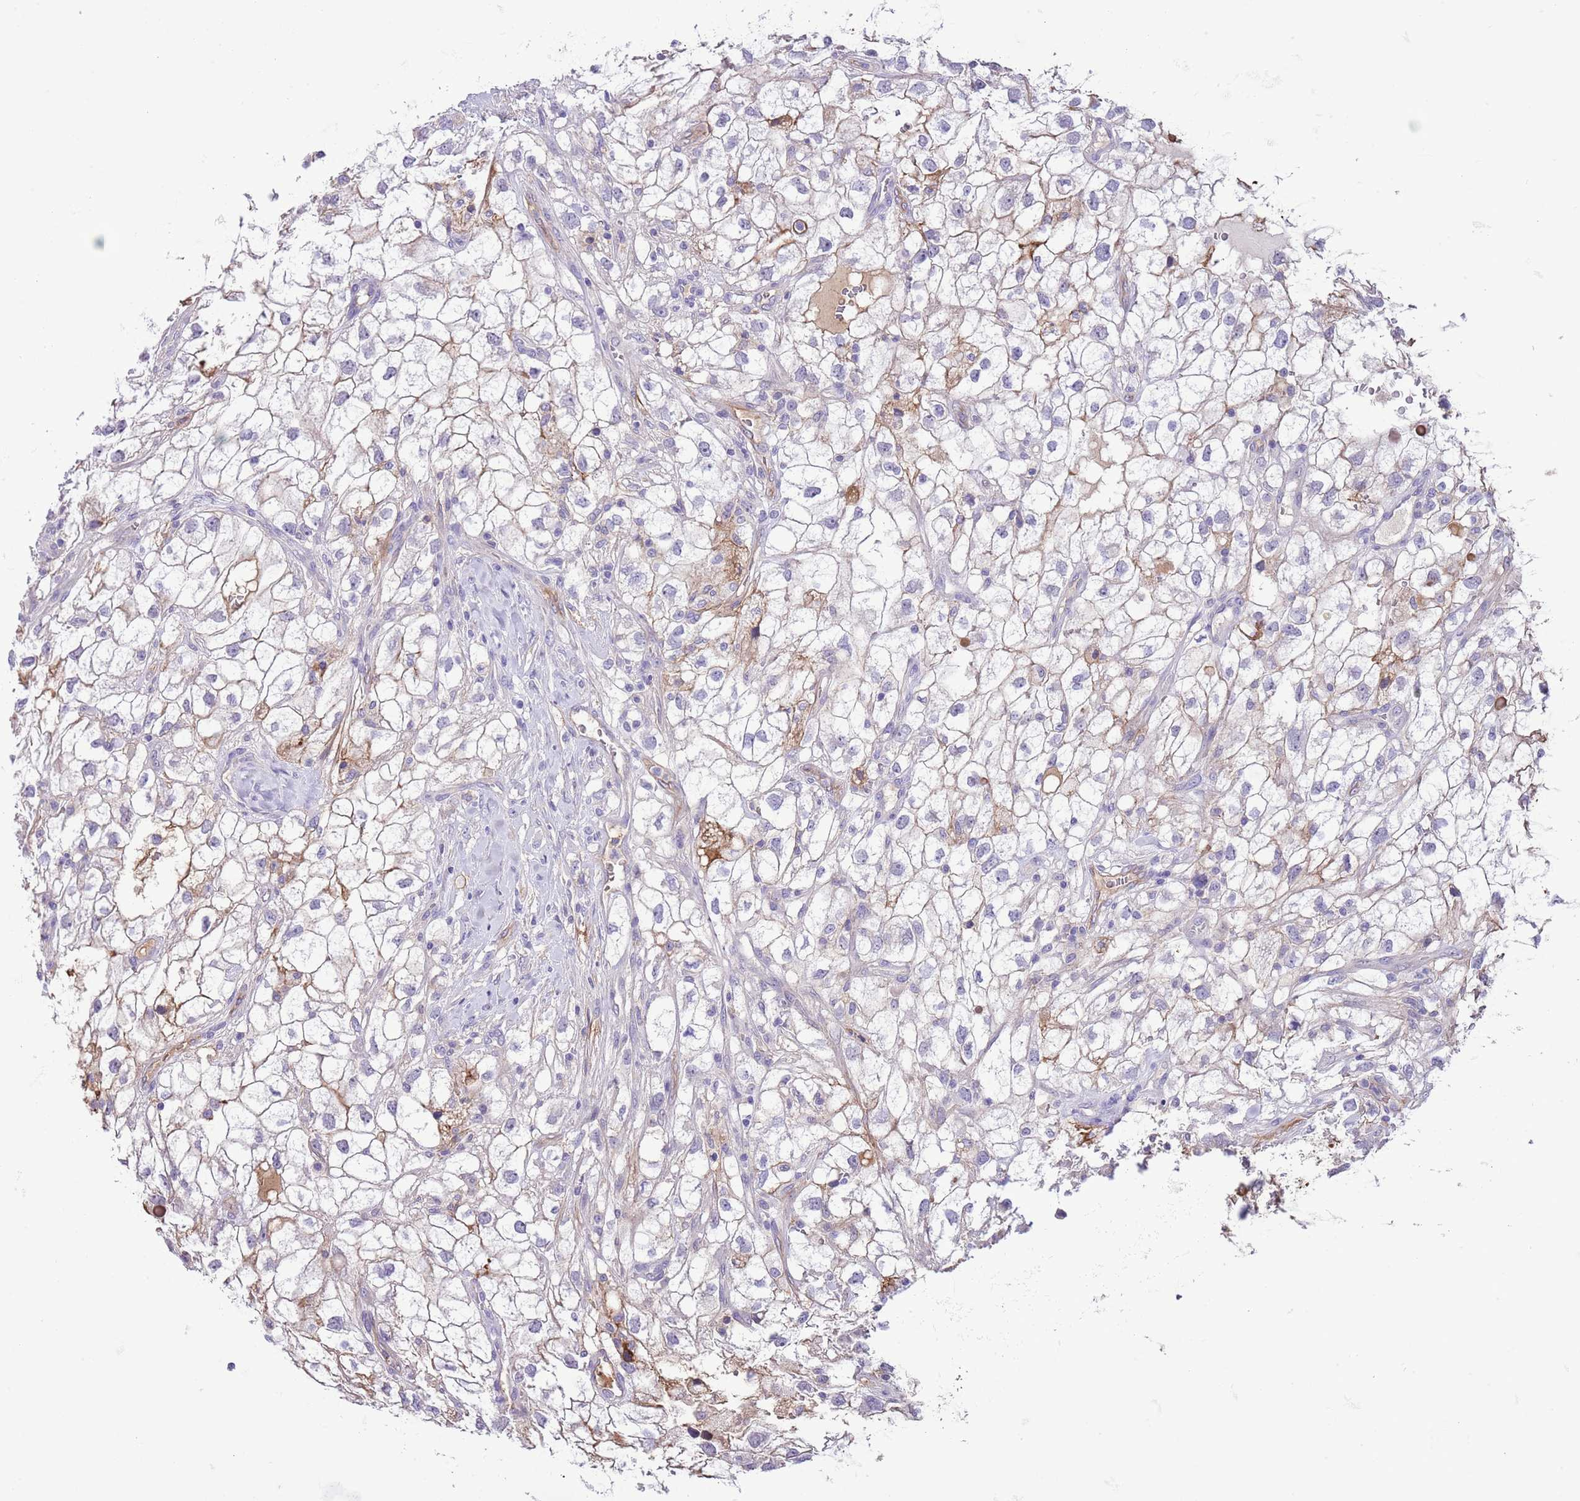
{"staining": {"intensity": "weak", "quantity": "25%-75%", "location": "cytoplasmic/membranous"}, "tissue": "renal cancer", "cell_type": "Tumor cells", "image_type": "cancer", "snomed": [{"axis": "morphology", "description": "Adenocarcinoma, NOS"}, {"axis": "topography", "description": "Kidney"}], "caption": "Adenocarcinoma (renal) tissue reveals weak cytoplasmic/membranous positivity in about 25%-75% of tumor cells (brown staining indicates protein expression, while blue staining denotes nuclei).", "gene": "IGF1", "patient": {"sex": "male", "age": 59}}